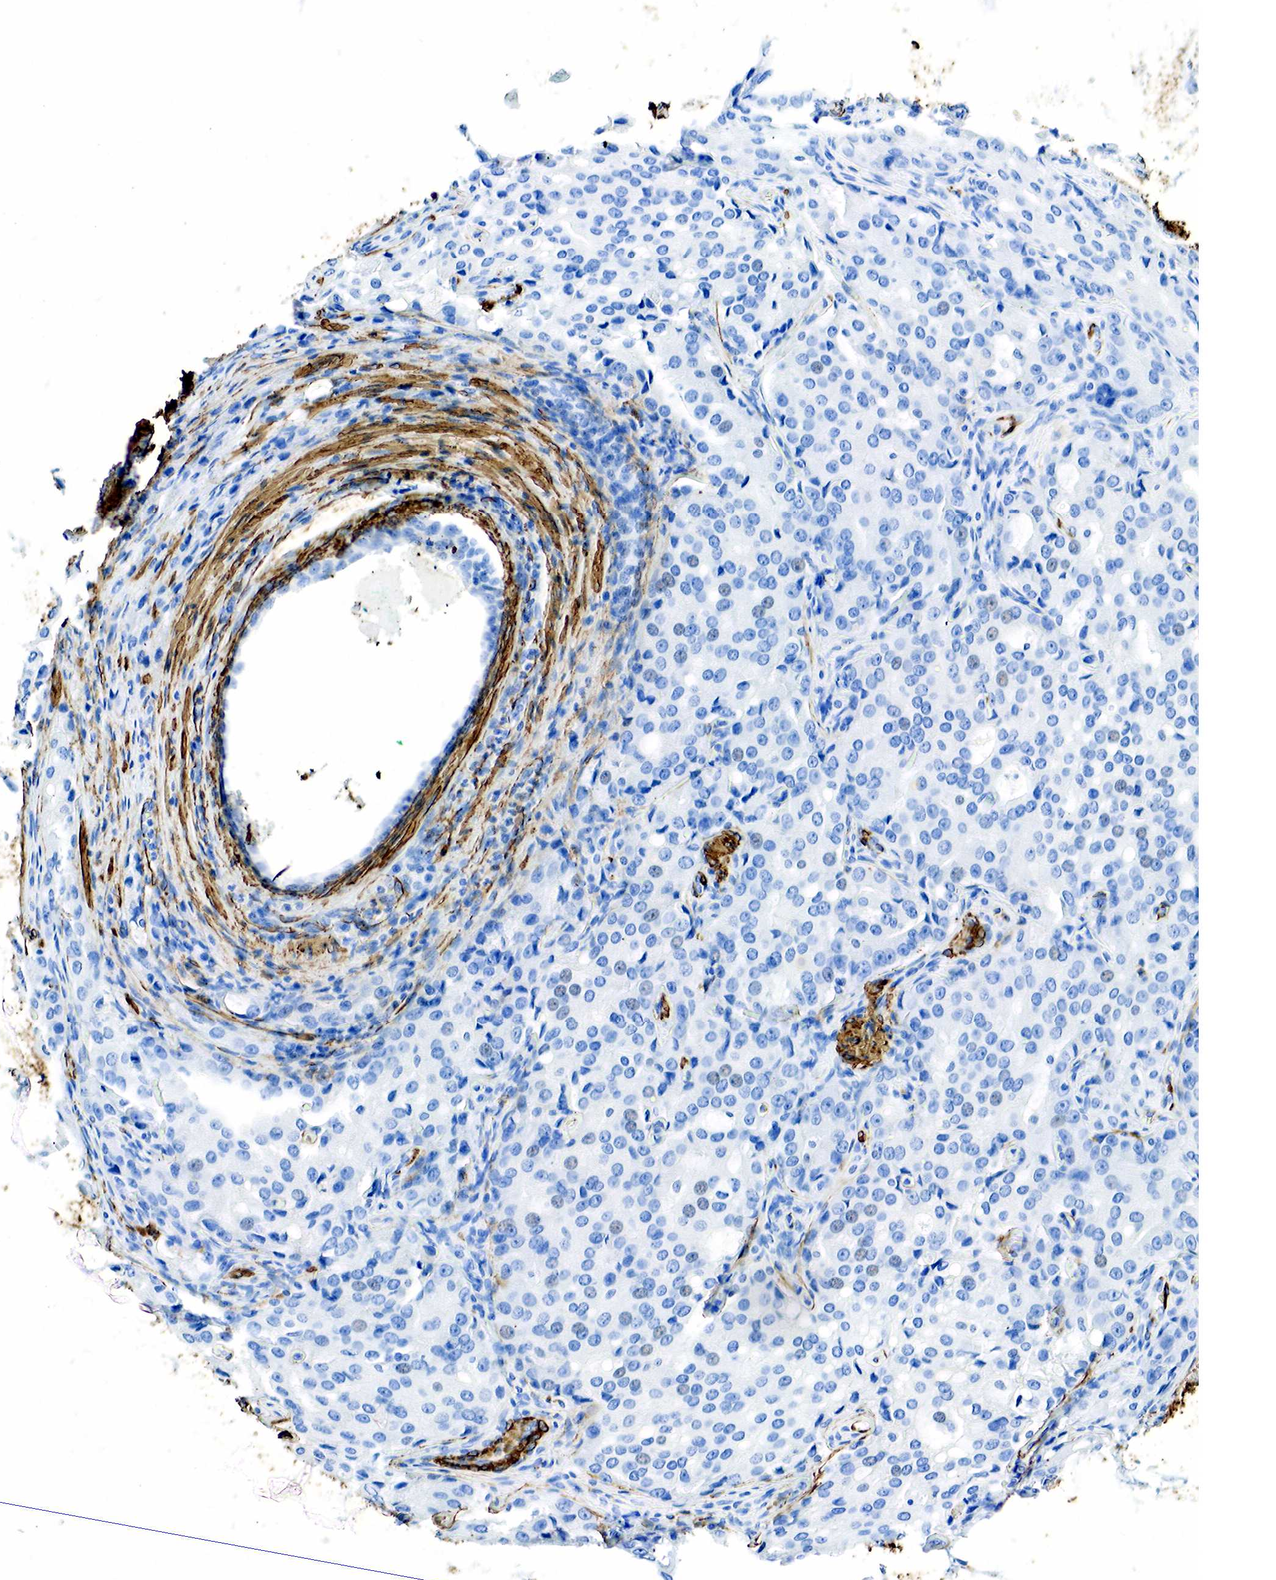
{"staining": {"intensity": "negative", "quantity": "none", "location": "none"}, "tissue": "prostate cancer", "cell_type": "Tumor cells", "image_type": "cancer", "snomed": [{"axis": "morphology", "description": "Adenocarcinoma, Medium grade"}, {"axis": "topography", "description": "Prostate"}], "caption": "Micrograph shows no significant protein positivity in tumor cells of medium-grade adenocarcinoma (prostate). (DAB immunohistochemistry with hematoxylin counter stain).", "gene": "ACTA1", "patient": {"sex": "male", "age": 72}}